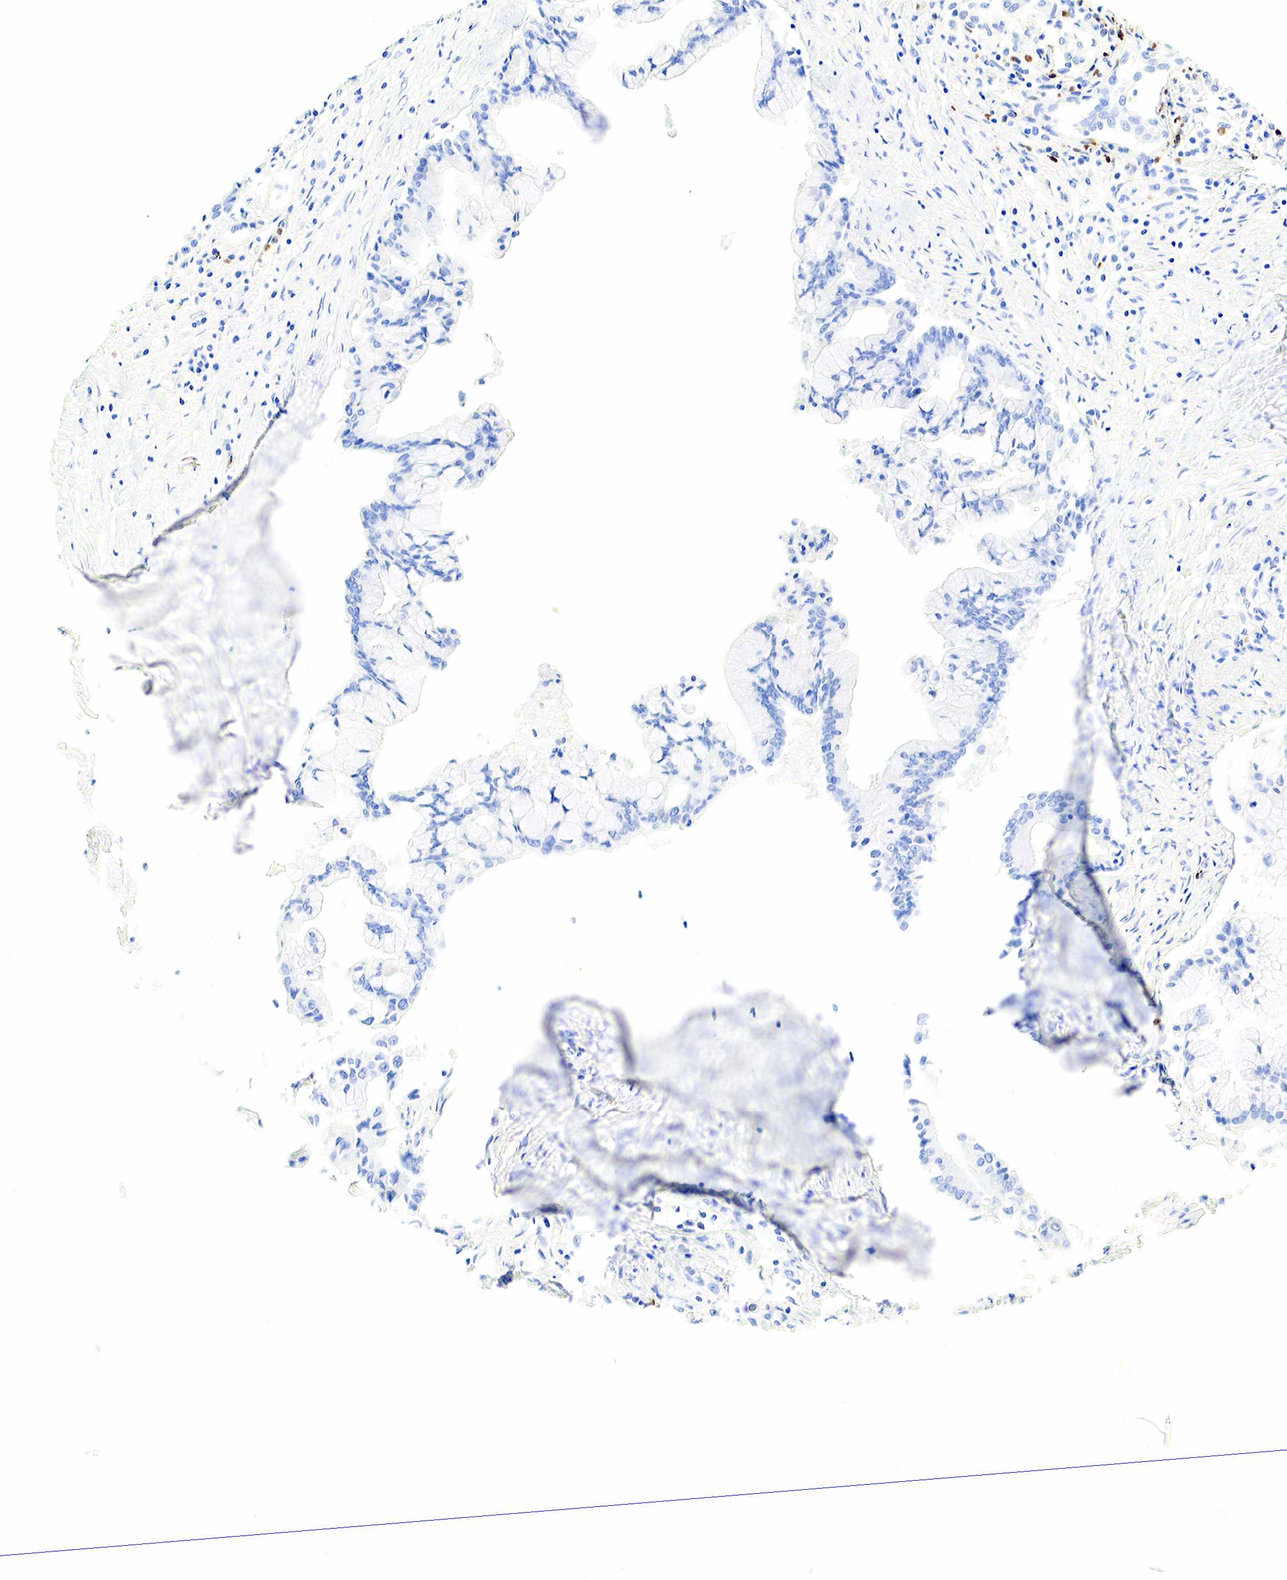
{"staining": {"intensity": "negative", "quantity": "none", "location": "none"}, "tissue": "pancreatic cancer", "cell_type": "Tumor cells", "image_type": "cancer", "snomed": [{"axis": "morphology", "description": "Adenocarcinoma, NOS"}, {"axis": "topography", "description": "Pancreas"}], "caption": "Human pancreatic adenocarcinoma stained for a protein using IHC reveals no positivity in tumor cells.", "gene": "FUT4", "patient": {"sex": "male", "age": 59}}